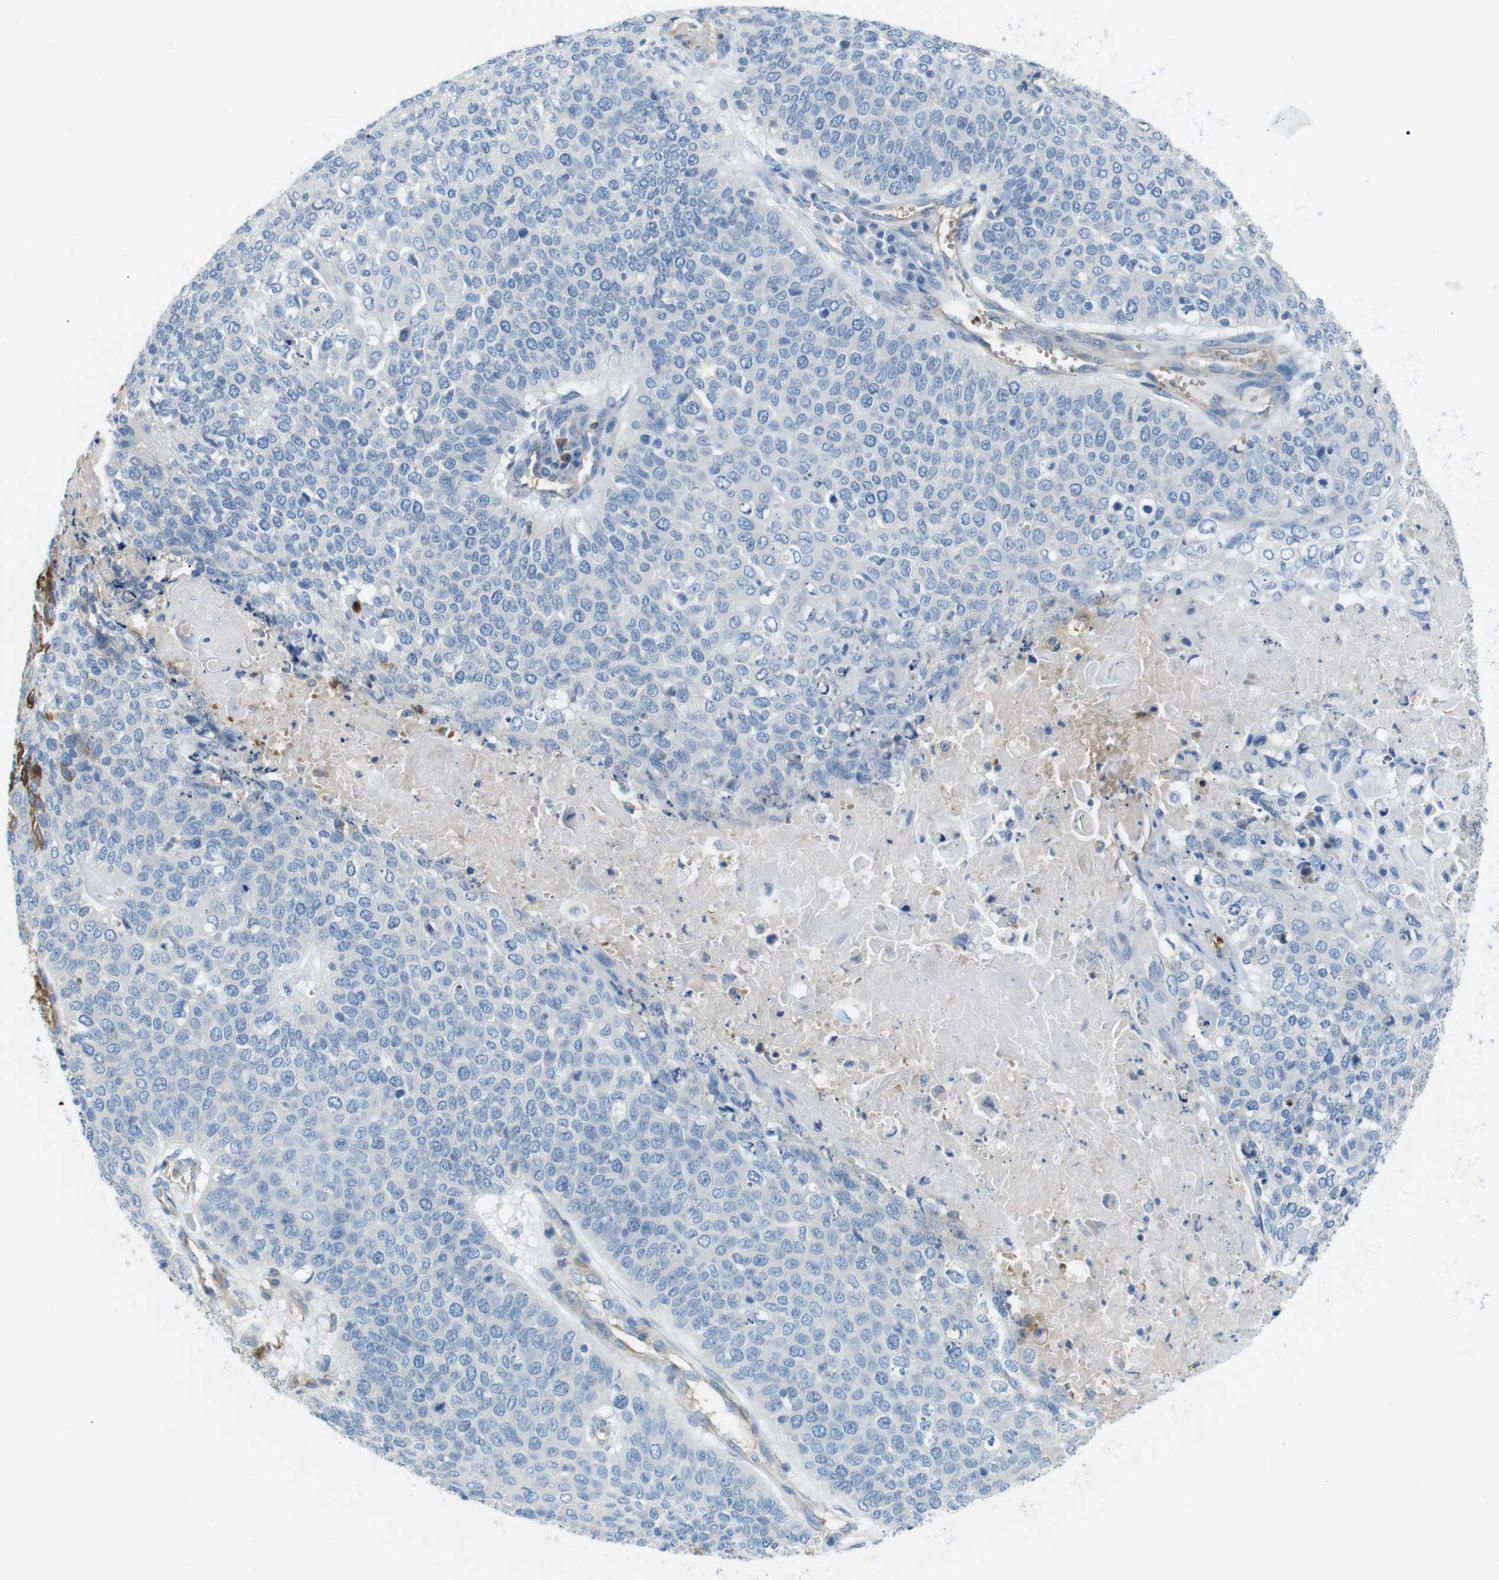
{"staining": {"intensity": "negative", "quantity": "none", "location": "none"}, "tissue": "cervical cancer", "cell_type": "Tumor cells", "image_type": "cancer", "snomed": [{"axis": "morphology", "description": "Squamous cell carcinoma, NOS"}, {"axis": "topography", "description": "Cervix"}], "caption": "Immunohistochemistry (IHC) micrograph of neoplastic tissue: cervical squamous cell carcinoma stained with DAB (3,3'-diaminobenzidine) displays no significant protein expression in tumor cells. (Stains: DAB IHC with hematoxylin counter stain, Microscopy: brightfield microscopy at high magnification).", "gene": "ADCY10", "patient": {"sex": "female", "age": 39}}